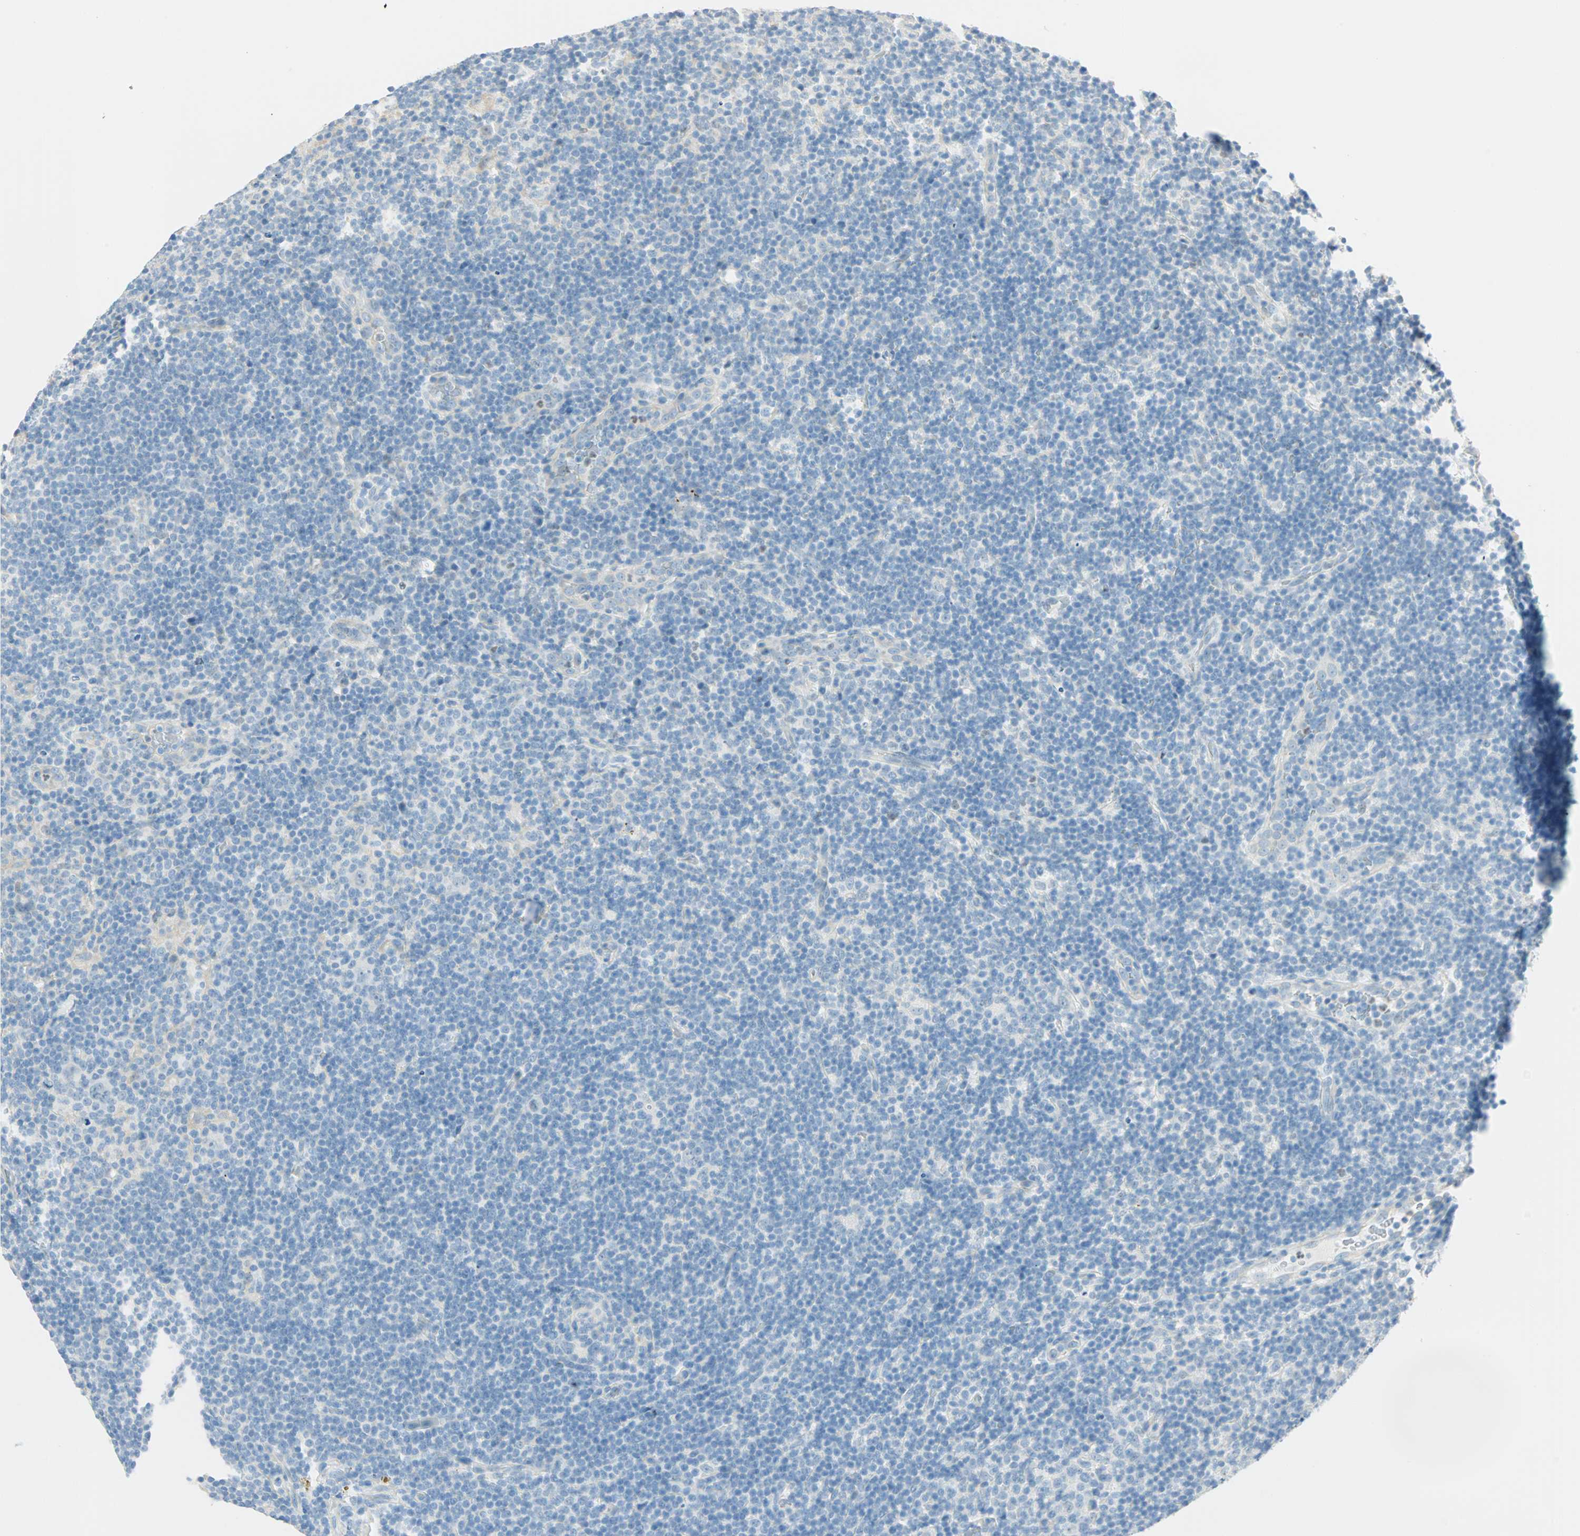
{"staining": {"intensity": "negative", "quantity": "none", "location": "none"}, "tissue": "lymphoma", "cell_type": "Tumor cells", "image_type": "cancer", "snomed": [{"axis": "morphology", "description": "Hodgkin's disease, NOS"}, {"axis": "topography", "description": "Lymph node"}], "caption": "An immunohistochemistry (IHC) photomicrograph of Hodgkin's disease is shown. There is no staining in tumor cells of Hodgkin's disease.", "gene": "MLLT10", "patient": {"sex": "female", "age": 57}}